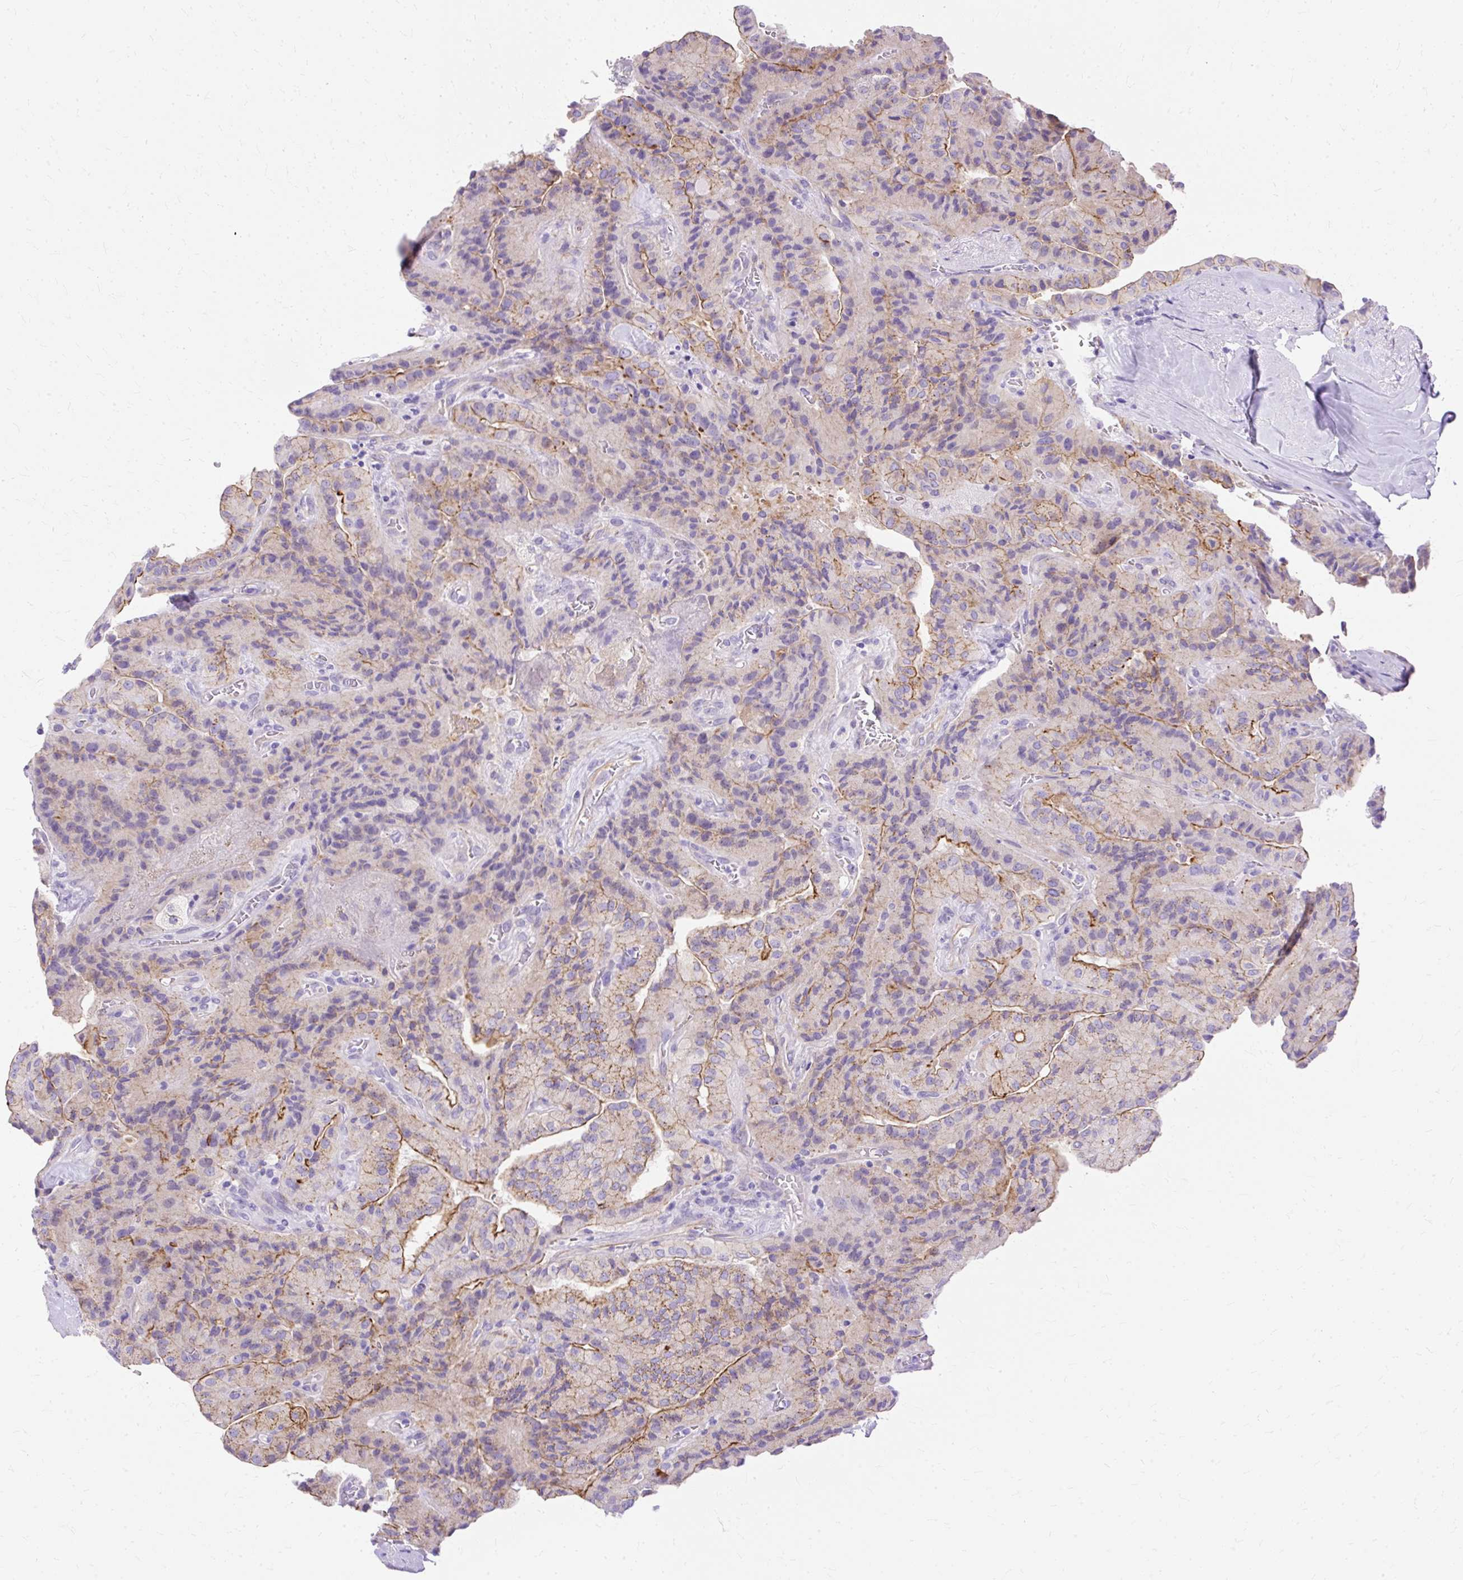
{"staining": {"intensity": "moderate", "quantity": "25%-75%", "location": "cytoplasmic/membranous"}, "tissue": "thyroid cancer", "cell_type": "Tumor cells", "image_type": "cancer", "snomed": [{"axis": "morphology", "description": "Normal tissue, NOS"}, {"axis": "morphology", "description": "Papillary adenocarcinoma, NOS"}, {"axis": "topography", "description": "Thyroid gland"}], "caption": "The immunohistochemical stain labels moderate cytoplasmic/membranous staining in tumor cells of thyroid cancer (papillary adenocarcinoma) tissue.", "gene": "MYO6", "patient": {"sex": "female", "age": 59}}